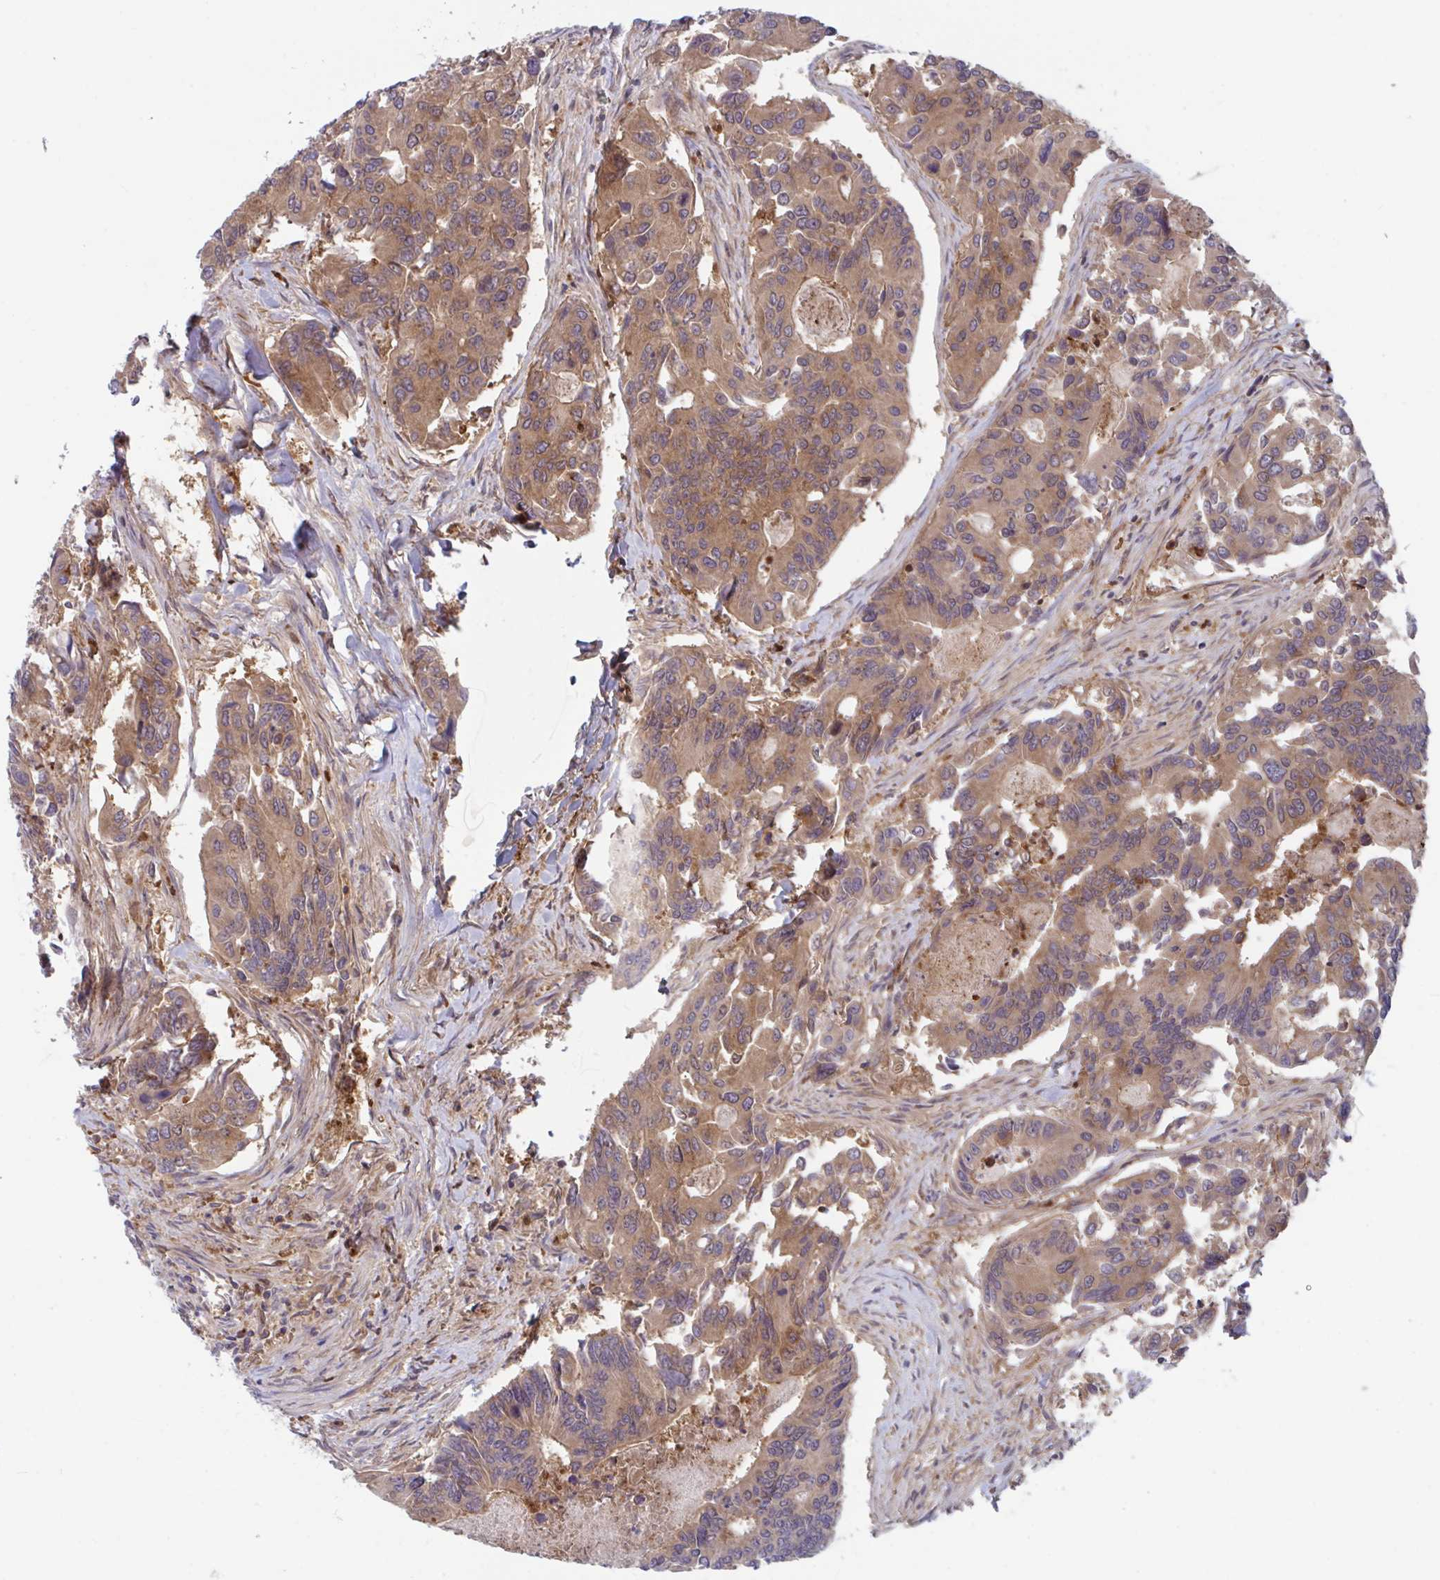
{"staining": {"intensity": "moderate", "quantity": ">75%", "location": "cytoplasmic/membranous"}, "tissue": "colorectal cancer", "cell_type": "Tumor cells", "image_type": "cancer", "snomed": [{"axis": "morphology", "description": "Adenocarcinoma, NOS"}, {"axis": "topography", "description": "Colon"}], "caption": "A high-resolution micrograph shows IHC staining of colorectal cancer, which reveals moderate cytoplasmic/membranous staining in approximately >75% of tumor cells. The staining was performed using DAB (3,3'-diaminobenzidine) to visualize the protein expression in brown, while the nuclei were stained in blue with hematoxylin (Magnification: 20x).", "gene": "LMNTD2", "patient": {"sex": "female", "age": 67}}